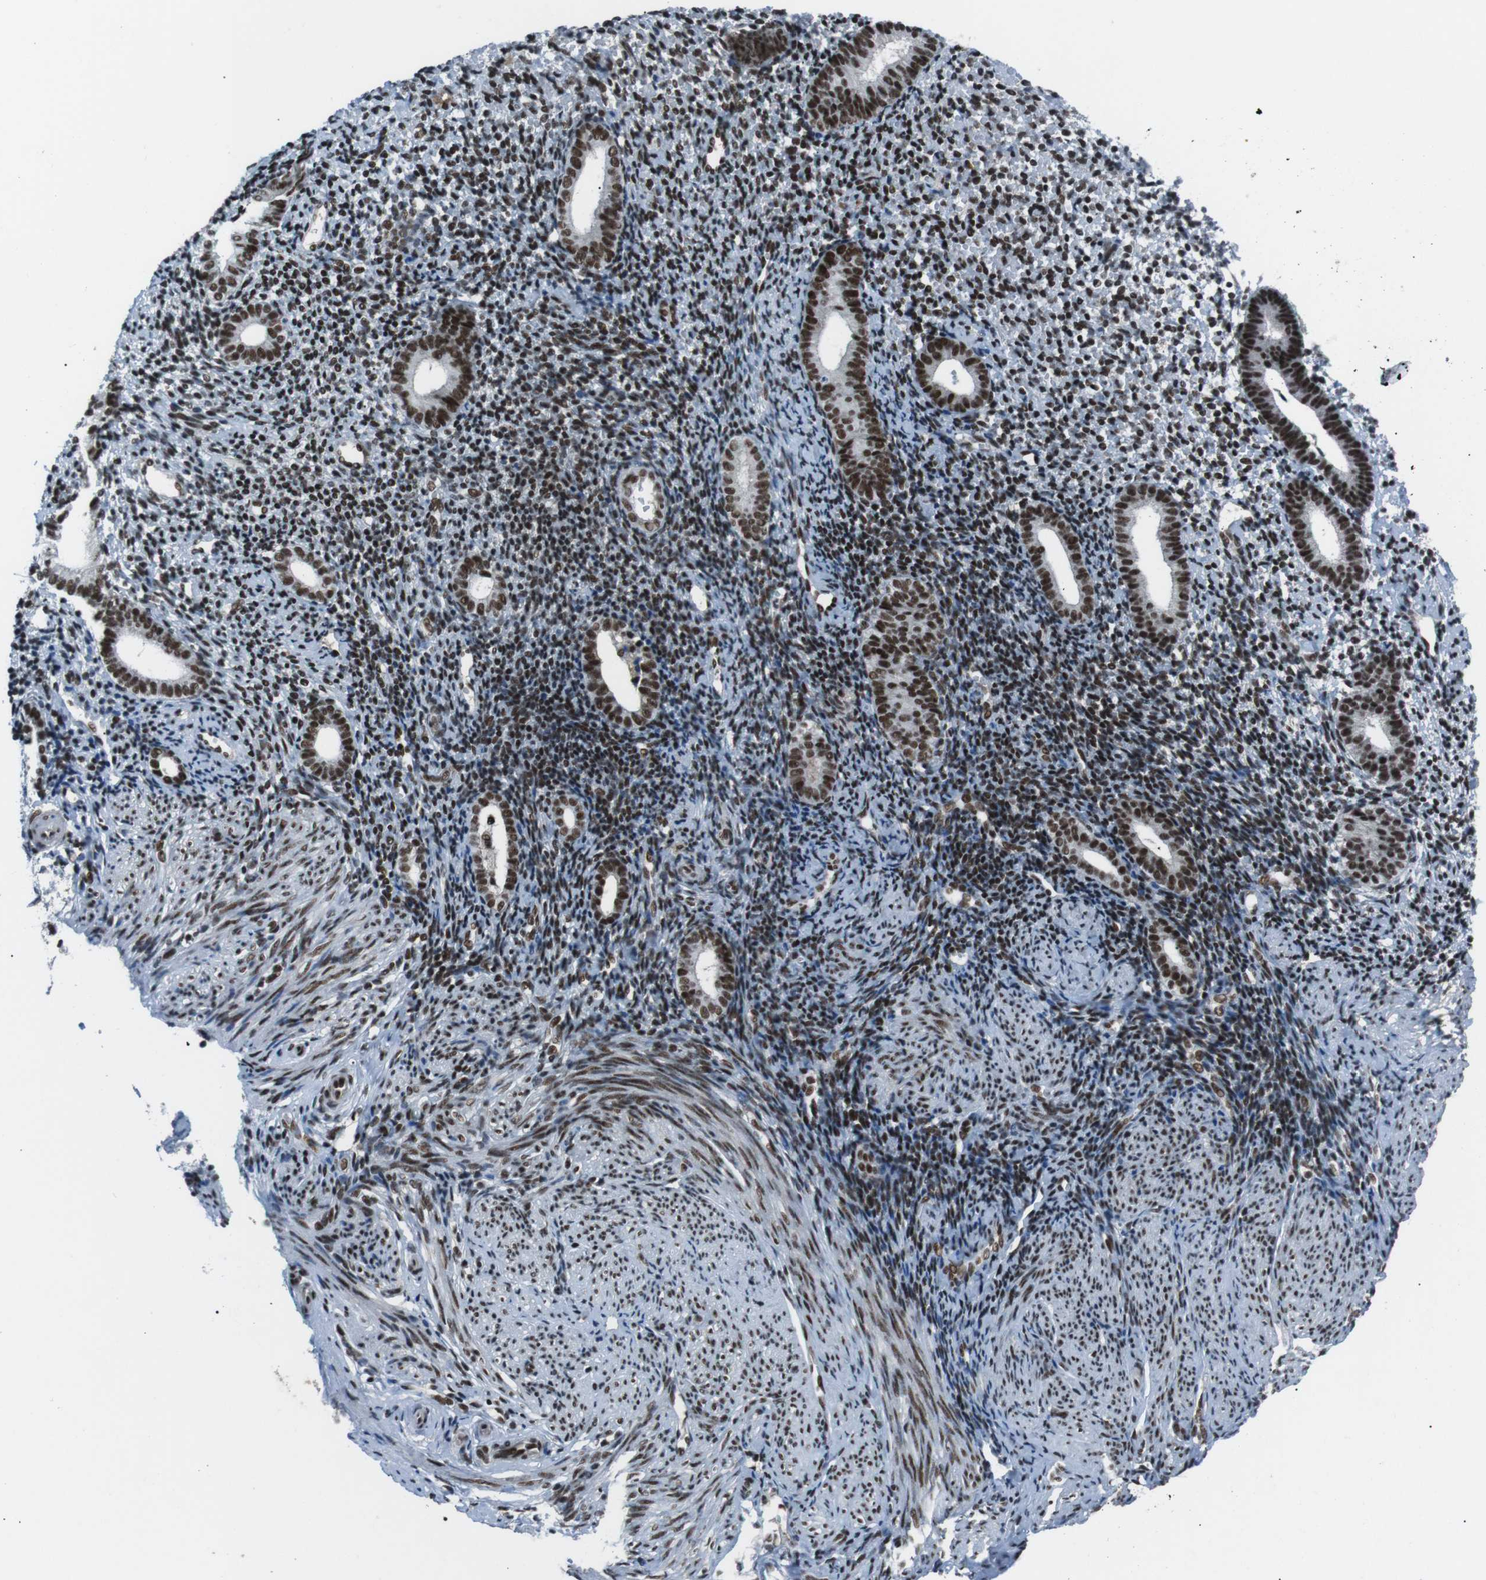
{"staining": {"intensity": "strong", "quantity": "25%-75%", "location": "nuclear"}, "tissue": "endometrium", "cell_type": "Cells in endometrial stroma", "image_type": "normal", "snomed": [{"axis": "morphology", "description": "Normal tissue, NOS"}, {"axis": "topography", "description": "Endometrium"}], "caption": "Strong nuclear positivity is seen in about 25%-75% of cells in endometrial stroma in benign endometrium.", "gene": "TAF1", "patient": {"sex": "female", "age": 50}}